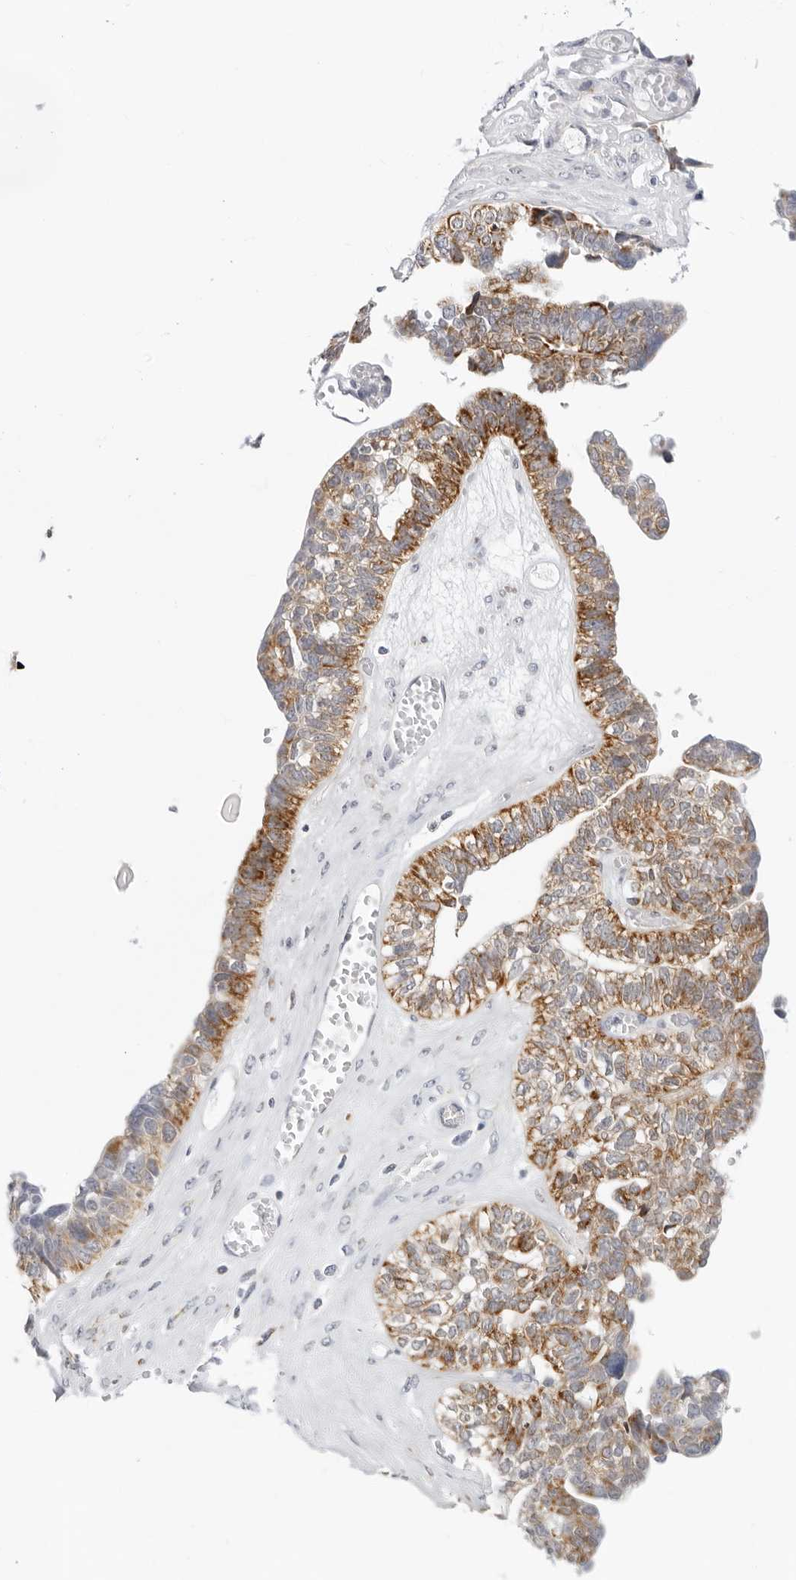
{"staining": {"intensity": "moderate", "quantity": ">75%", "location": "cytoplasmic/membranous"}, "tissue": "ovarian cancer", "cell_type": "Tumor cells", "image_type": "cancer", "snomed": [{"axis": "morphology", "description": "Cystadenocarcinoma, serous, NOS"}, {"axis": "topography", "description": "Ovary"}], "caption": "DAB immunohistochemical staining of ovarian cancer (serous cystadenocarcinoma) displays moderate cytoplasmic/membranous protein expression in about >75% of tumor cells. (IHC, brightfield microscopy, high magnification).", "gene": "CIART", "patient": {"sex": "female", "age": 79}}